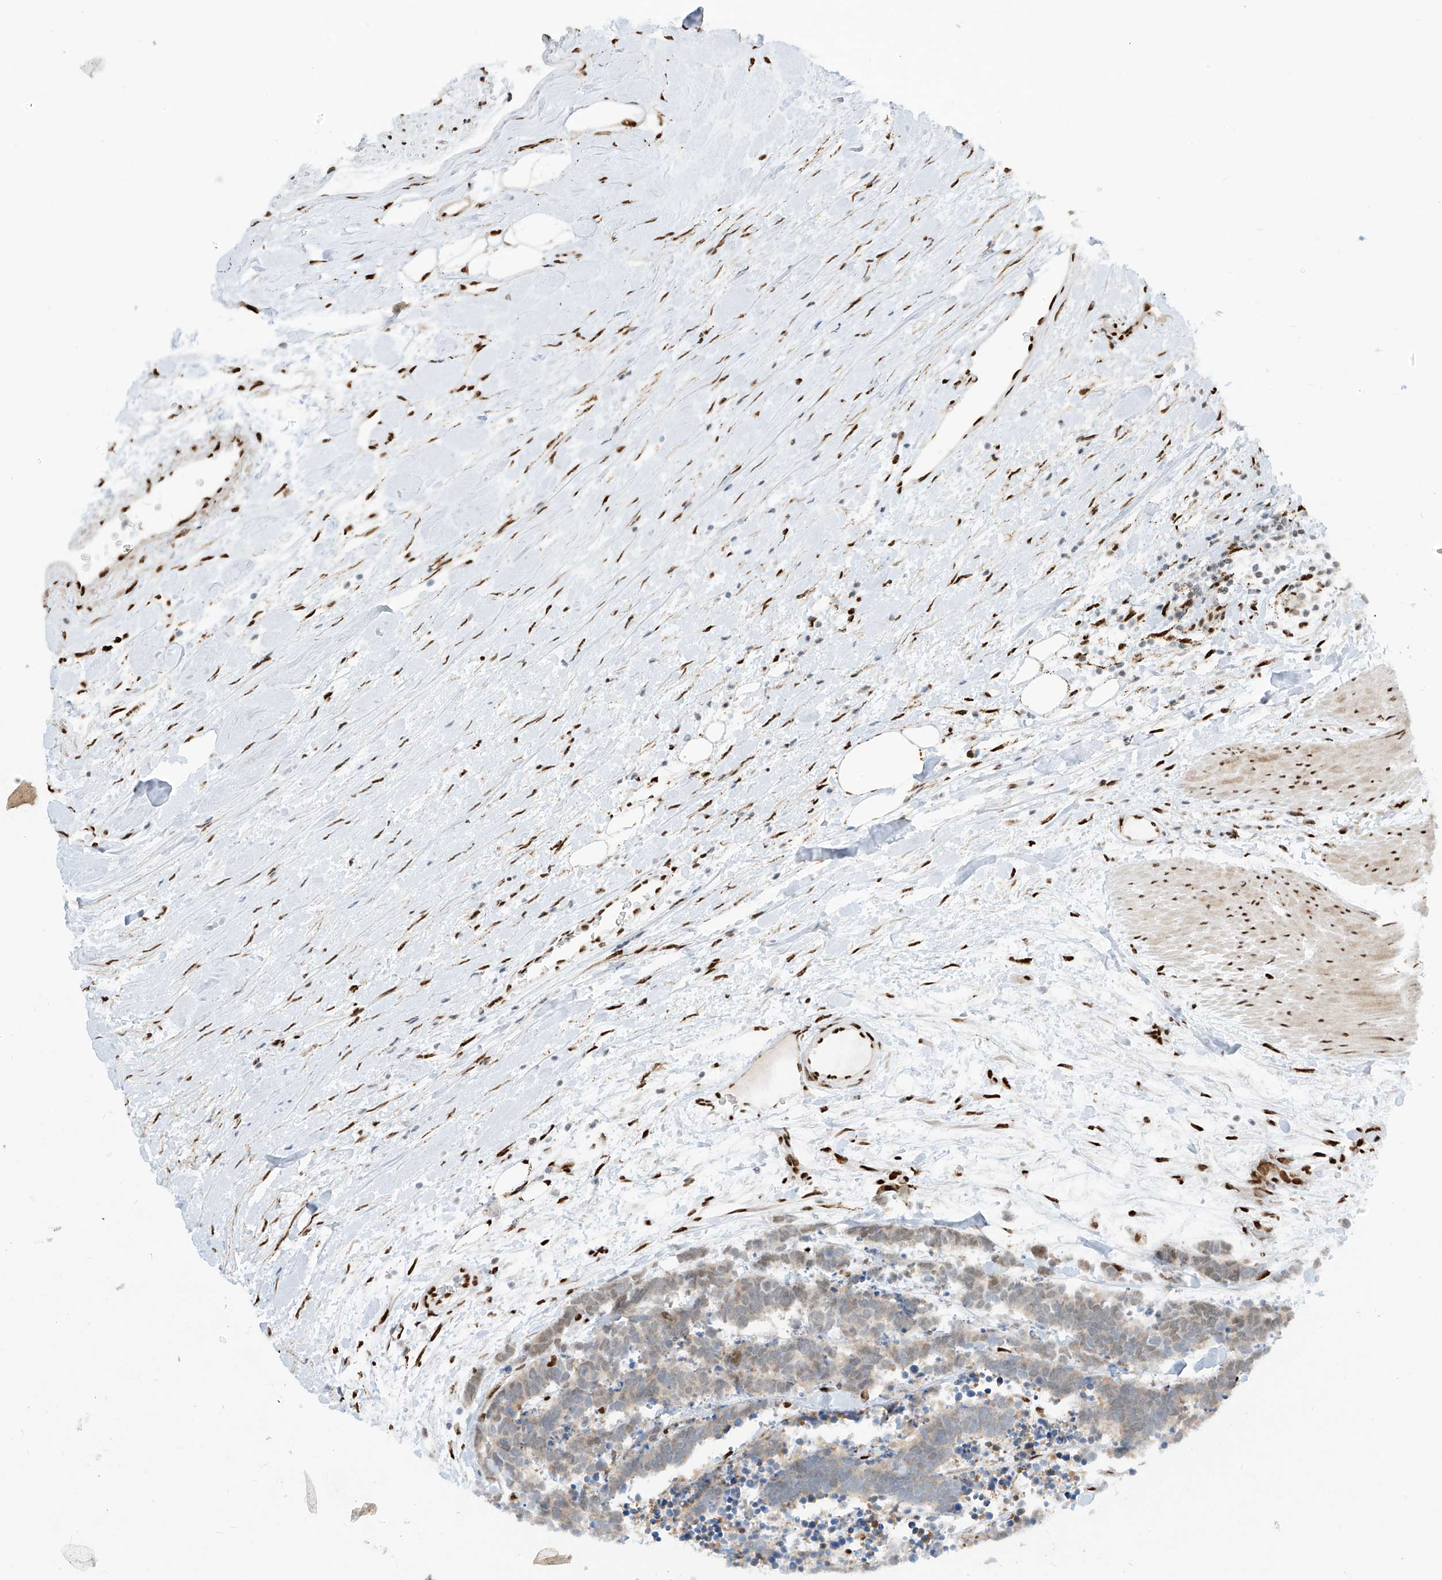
{"staining": {"intensity": "weak", "quantity": "25%-75%", "location": "cytoplasmic/membranous"}, "tissue": "carcinoid", "cell_type": "Tumor cells", "image_type": "cancer", "snomed": [{"axis": "morphology", "description": "Carcinoma, NOS"}, {"axis": "morphology", "description": "Carcinoid, malignant, NOS"}, {"axis": "topography", "description": "Urinary bladder"}], "caption": "IHC micrograph of carcinoid stained for a protein (brown), which exhibits low levels of weak cytoplasmic/membranous positivity in approximately 25%-75% of tumor cells.", "gene": "PM20D2", "patient": {"sex": "male", "age": 57}}